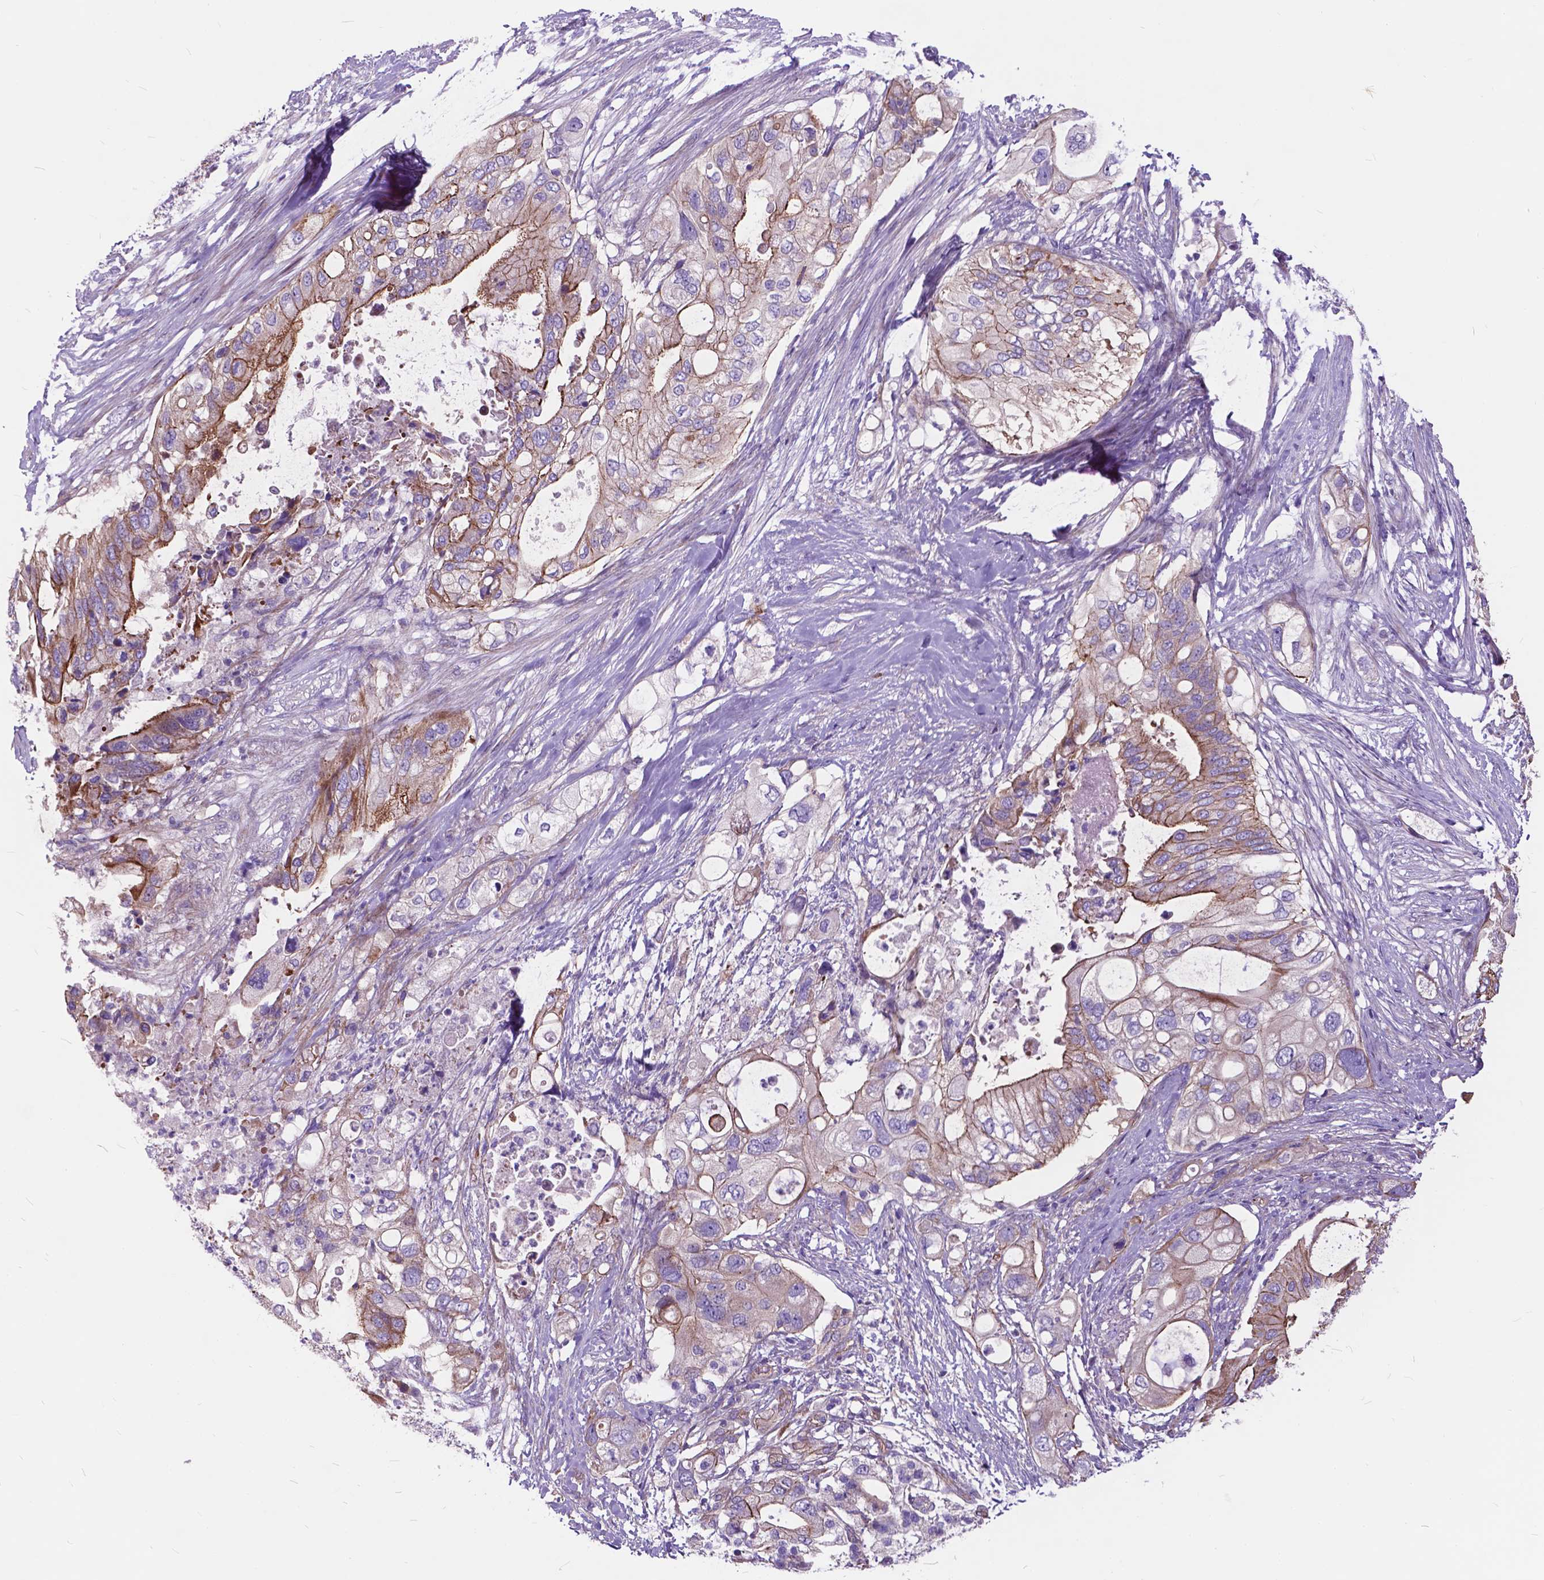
{"staining": {"intensity": "moderate", "quantity": "25%-75%", "location": "cytoplasmic/membranous"}, "tissue": "pancreatic cancer", "cell_type": "Tumor cells", "image_type": "cancer", "snomed": [{"axis": "morphology", "description": "Adenocarcinoma, NOS"}, {"axis": "topography", "description": "Pancreas"}], "caption": "High-power microscopy captured an immunohistochemistry (IHC) micrograph of pancreatic adenocarcinoma, revealing moderate cytoplasmic/membranous positivity in approximately 25%-75% of tumor cells.", "gene": "FLT4", "patient": {"sex": "female", "age": 72}}